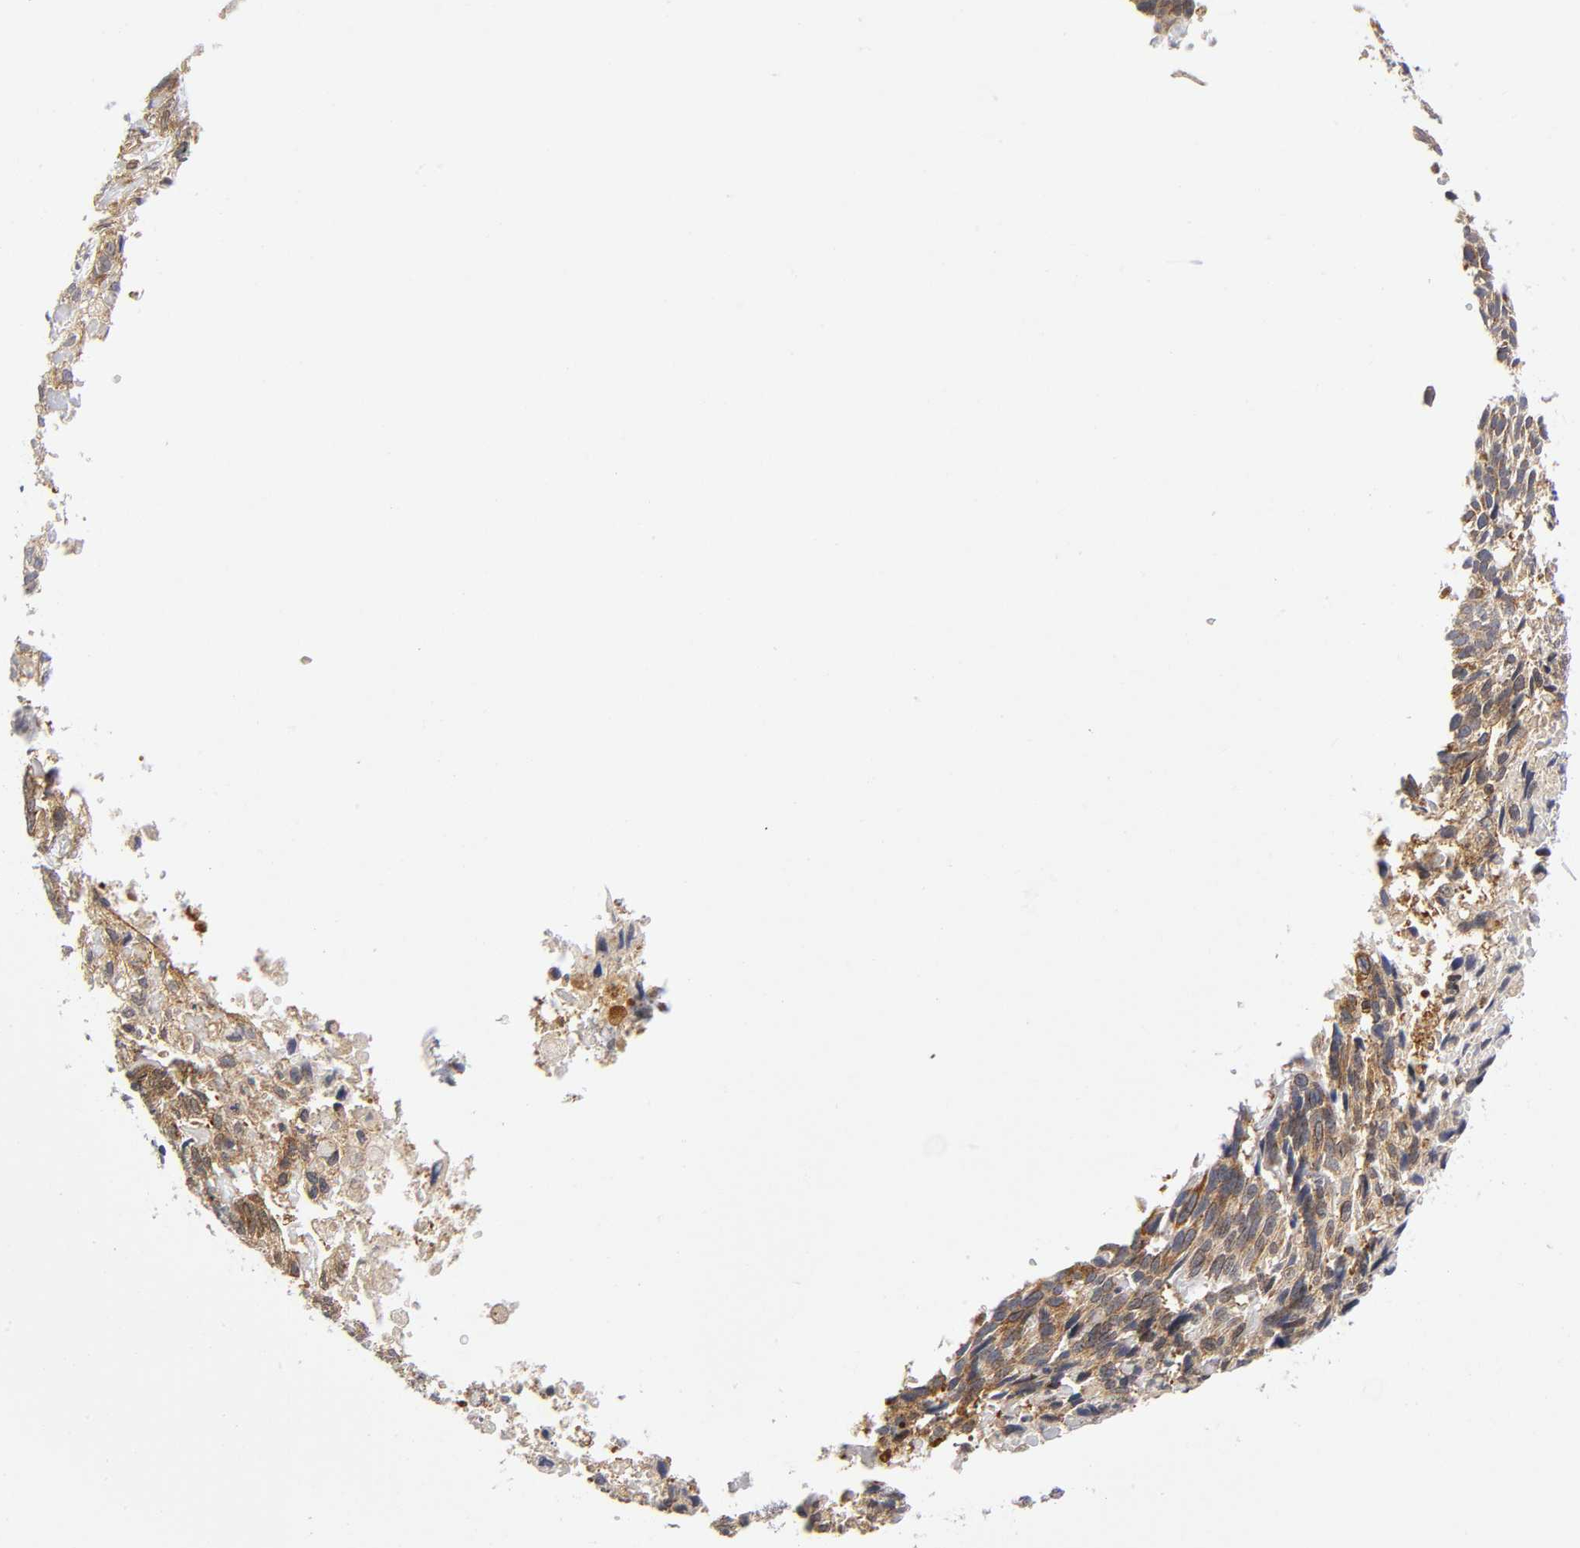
{"staining": {"intensity": "moderate", "quantity": ">75%", "location": "cytoplasmic/membranous"}, "tissue": "skin cancer", "cell_type": "Tumor cells", "image_type": "cancer", "snomed": [{"axis": "morphology", "description": "Basal cell carcinoma"}, {"axis": "topography", "description": "Skin"}], "caption": "Basal cell carcinoma (skin) tissue exhibits moderate cytoplasmic/membranous positivity in about >75% of tumor cells, visualized by immunohistochemistry. (Stains: DAB in brown, nuclei in blue, Microscopy: brightfield microscopy at high magnification).", "gene": "EIF5", "patient": {"sex": "male", "age": 72}}